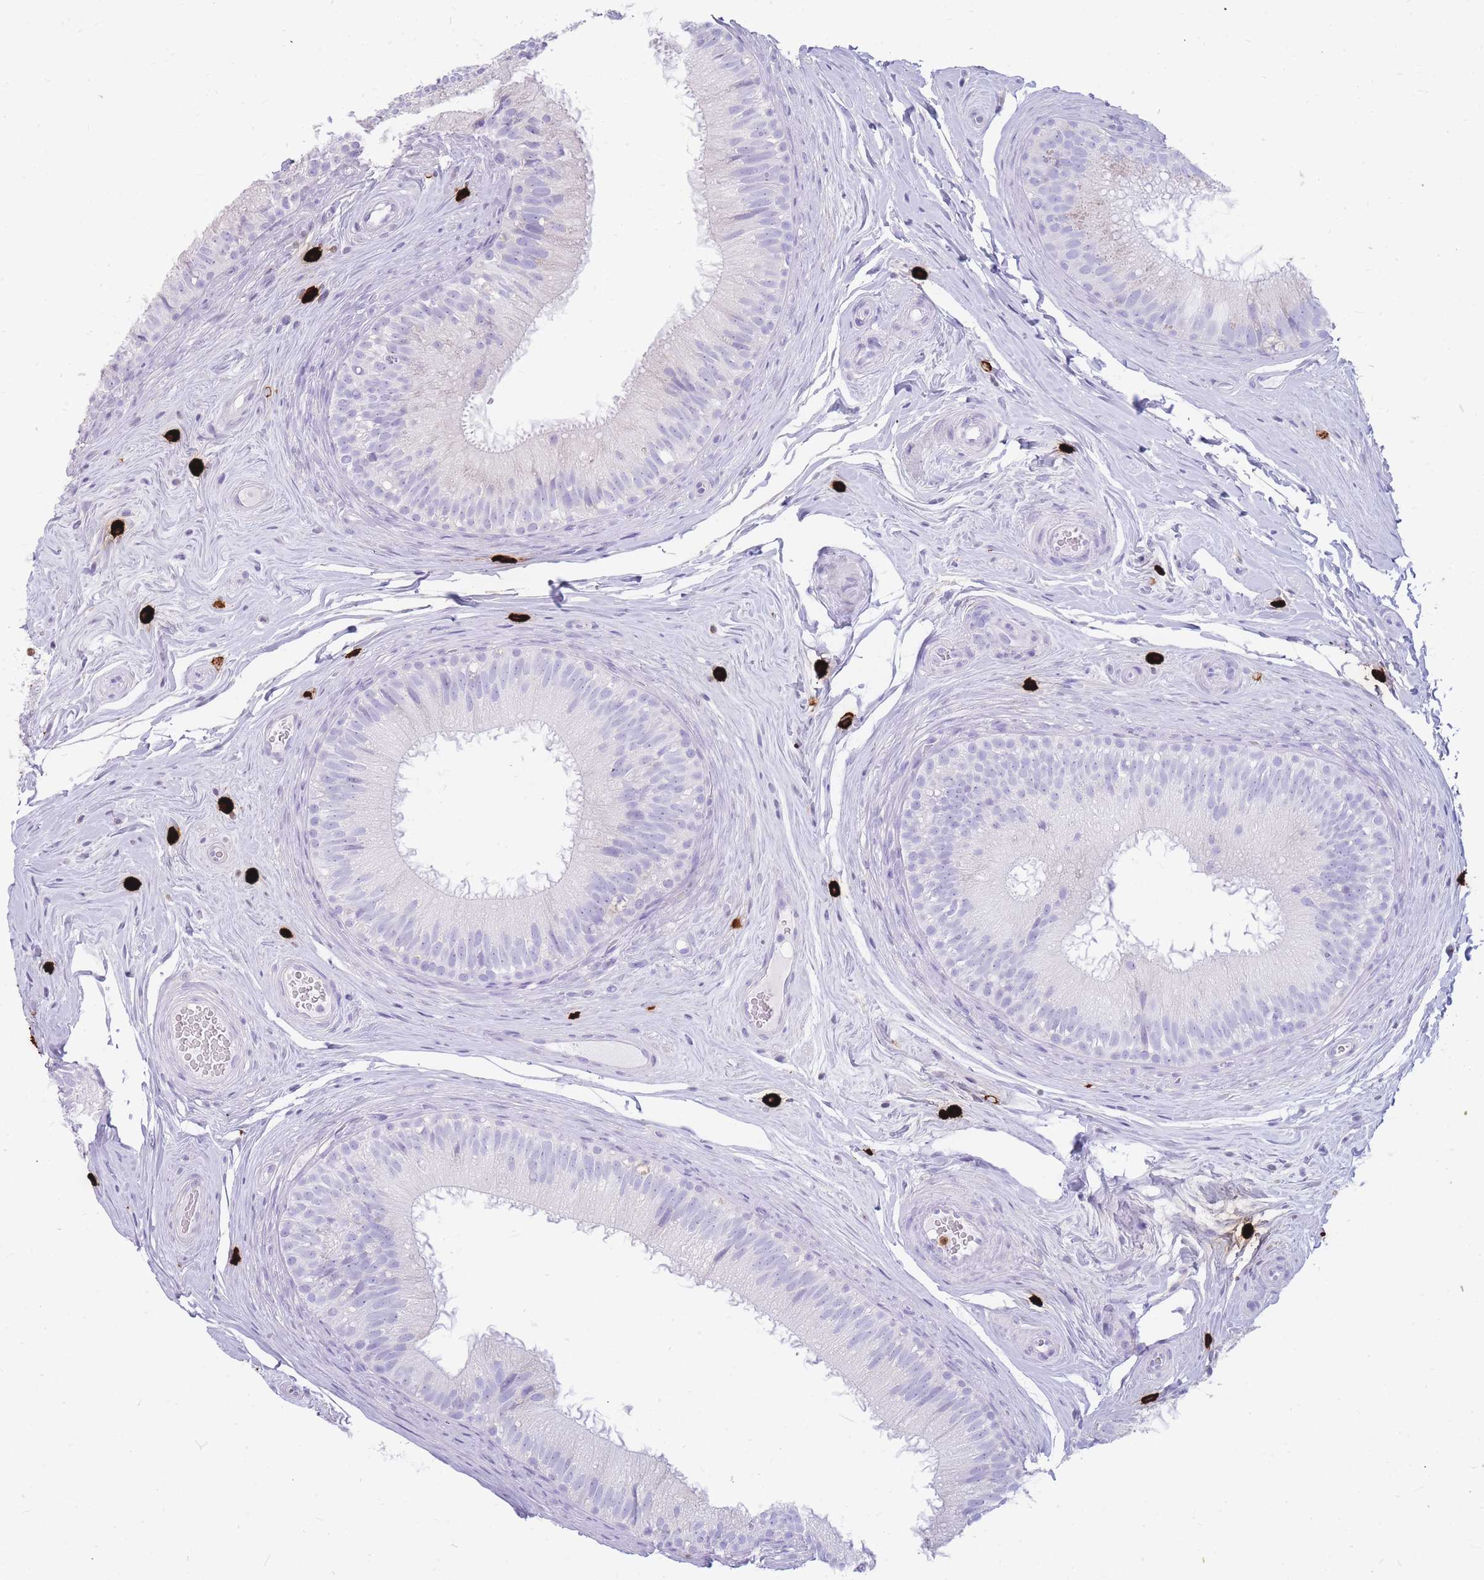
{"staining": {"intensity": "negative", "quantity": "none", "location": "none"}, "tissue": "epididymis", "cell_type": "Glandular cells", "image_type": "normal", "snomed": [{"axis": "morphology", "description": "Normal tissue, NOS"}, {"axis": "topography", "description": "Epididymis"}], "caption": "DAB (3,3'-diaminobenzidine) immunohistochemical staining of unremarkable human epididymis shows no significant expression in glandular cells. Brightfield microscopy of immunohistochemistry stained with DAB (brown) and hematoxylin (blue), captured at high magnification.", "gene": "TPSAB1", "patient": {"sex": "male", "age": 34}}